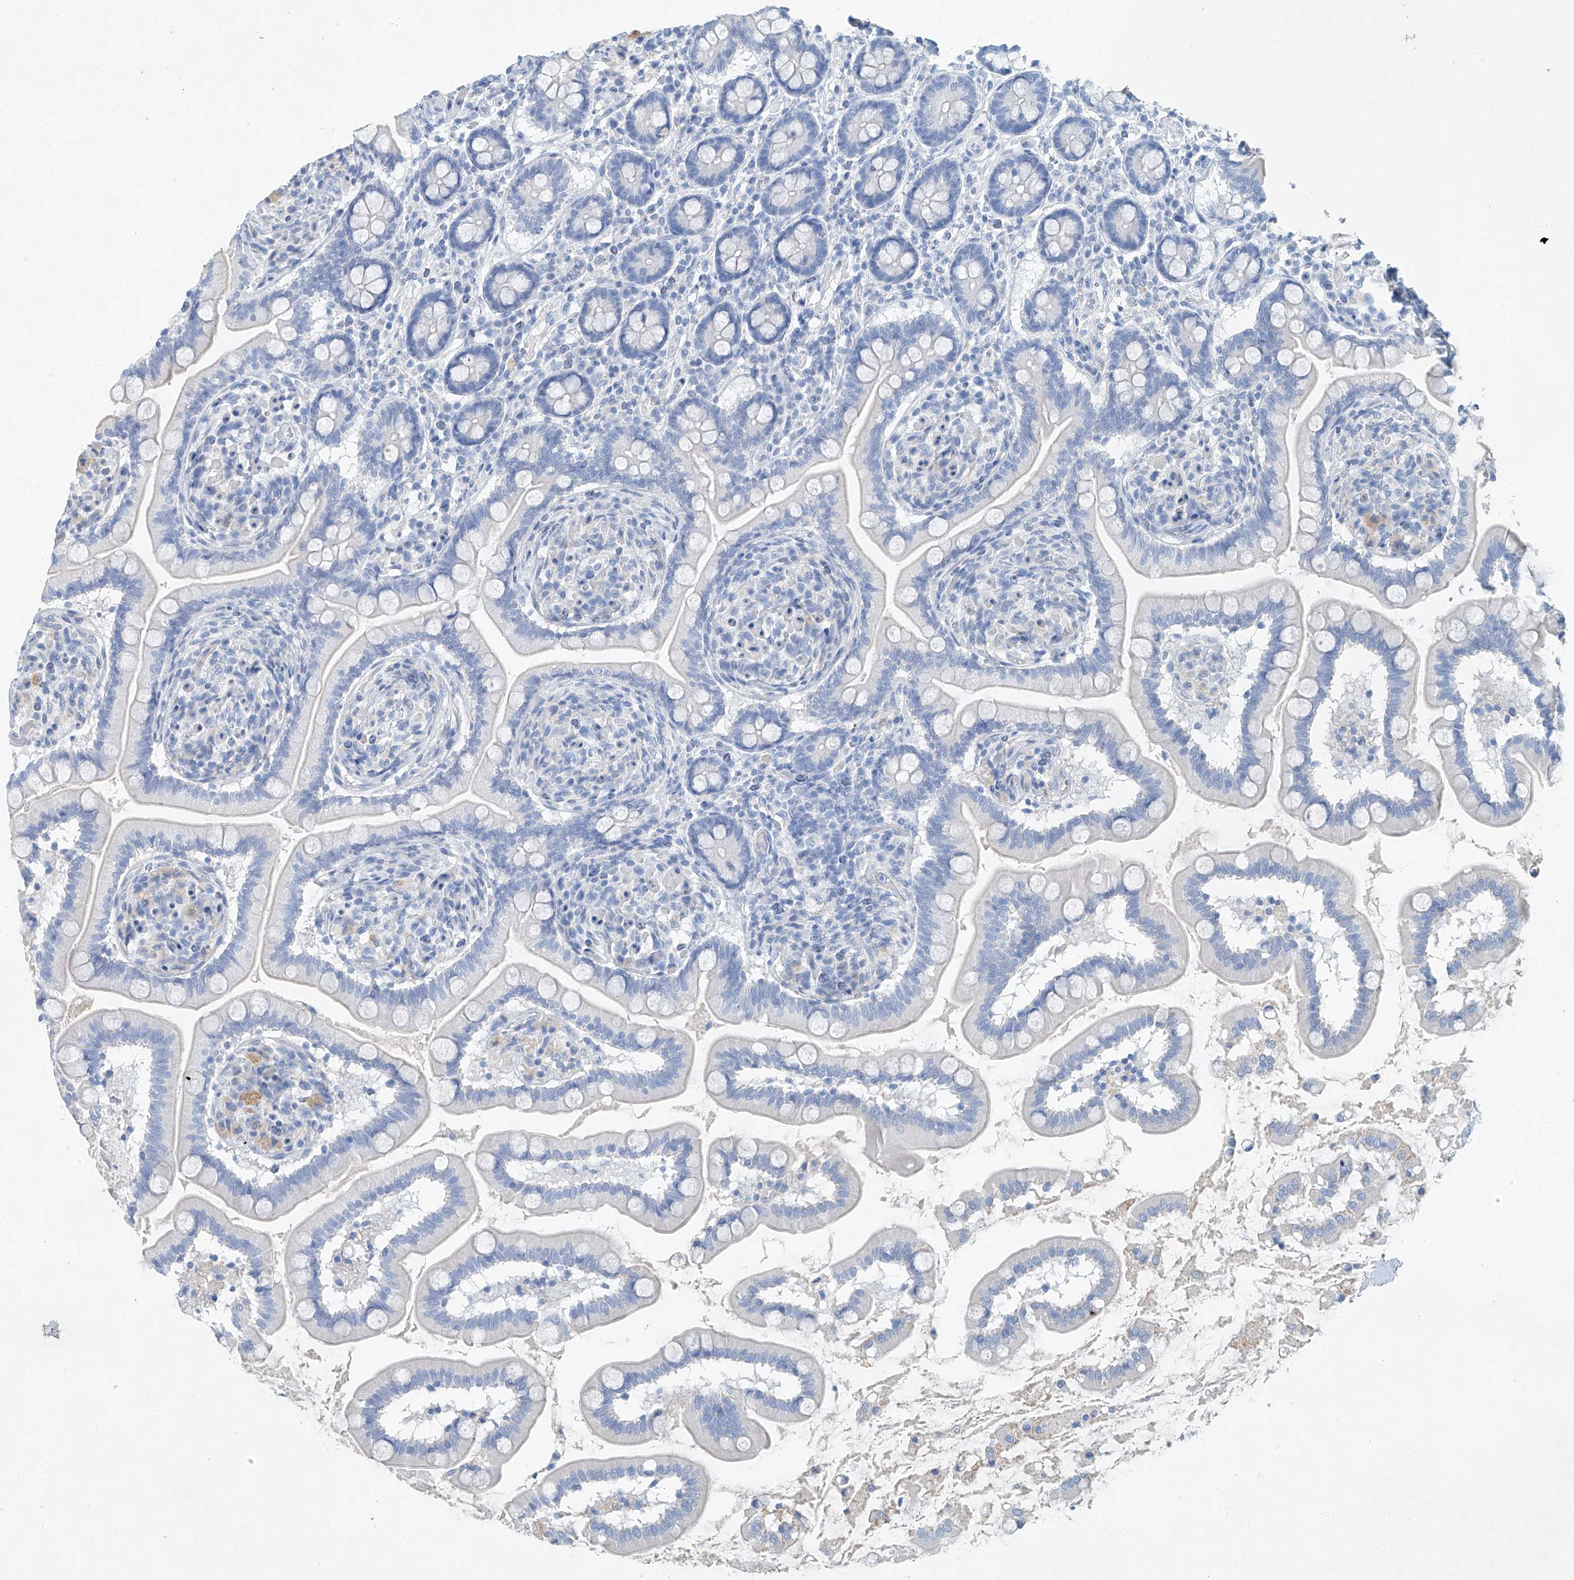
{"staining": {"intensity": "negative", "quantity": "none", "location": "none"}, "tissue": "small intestine", "cell_type": "Glandular cells", "image_type": "normal", "snomed": [{"axis": "morphology", "description": "Normal tissue, NOS"}, {"axis": "topography", "description": "Small intestine"}], "caption": "Glandular cells show no significant staining in normal small intestine.", "gene": "C1orf87", "patient": {"sex": "female", "age": 64}}